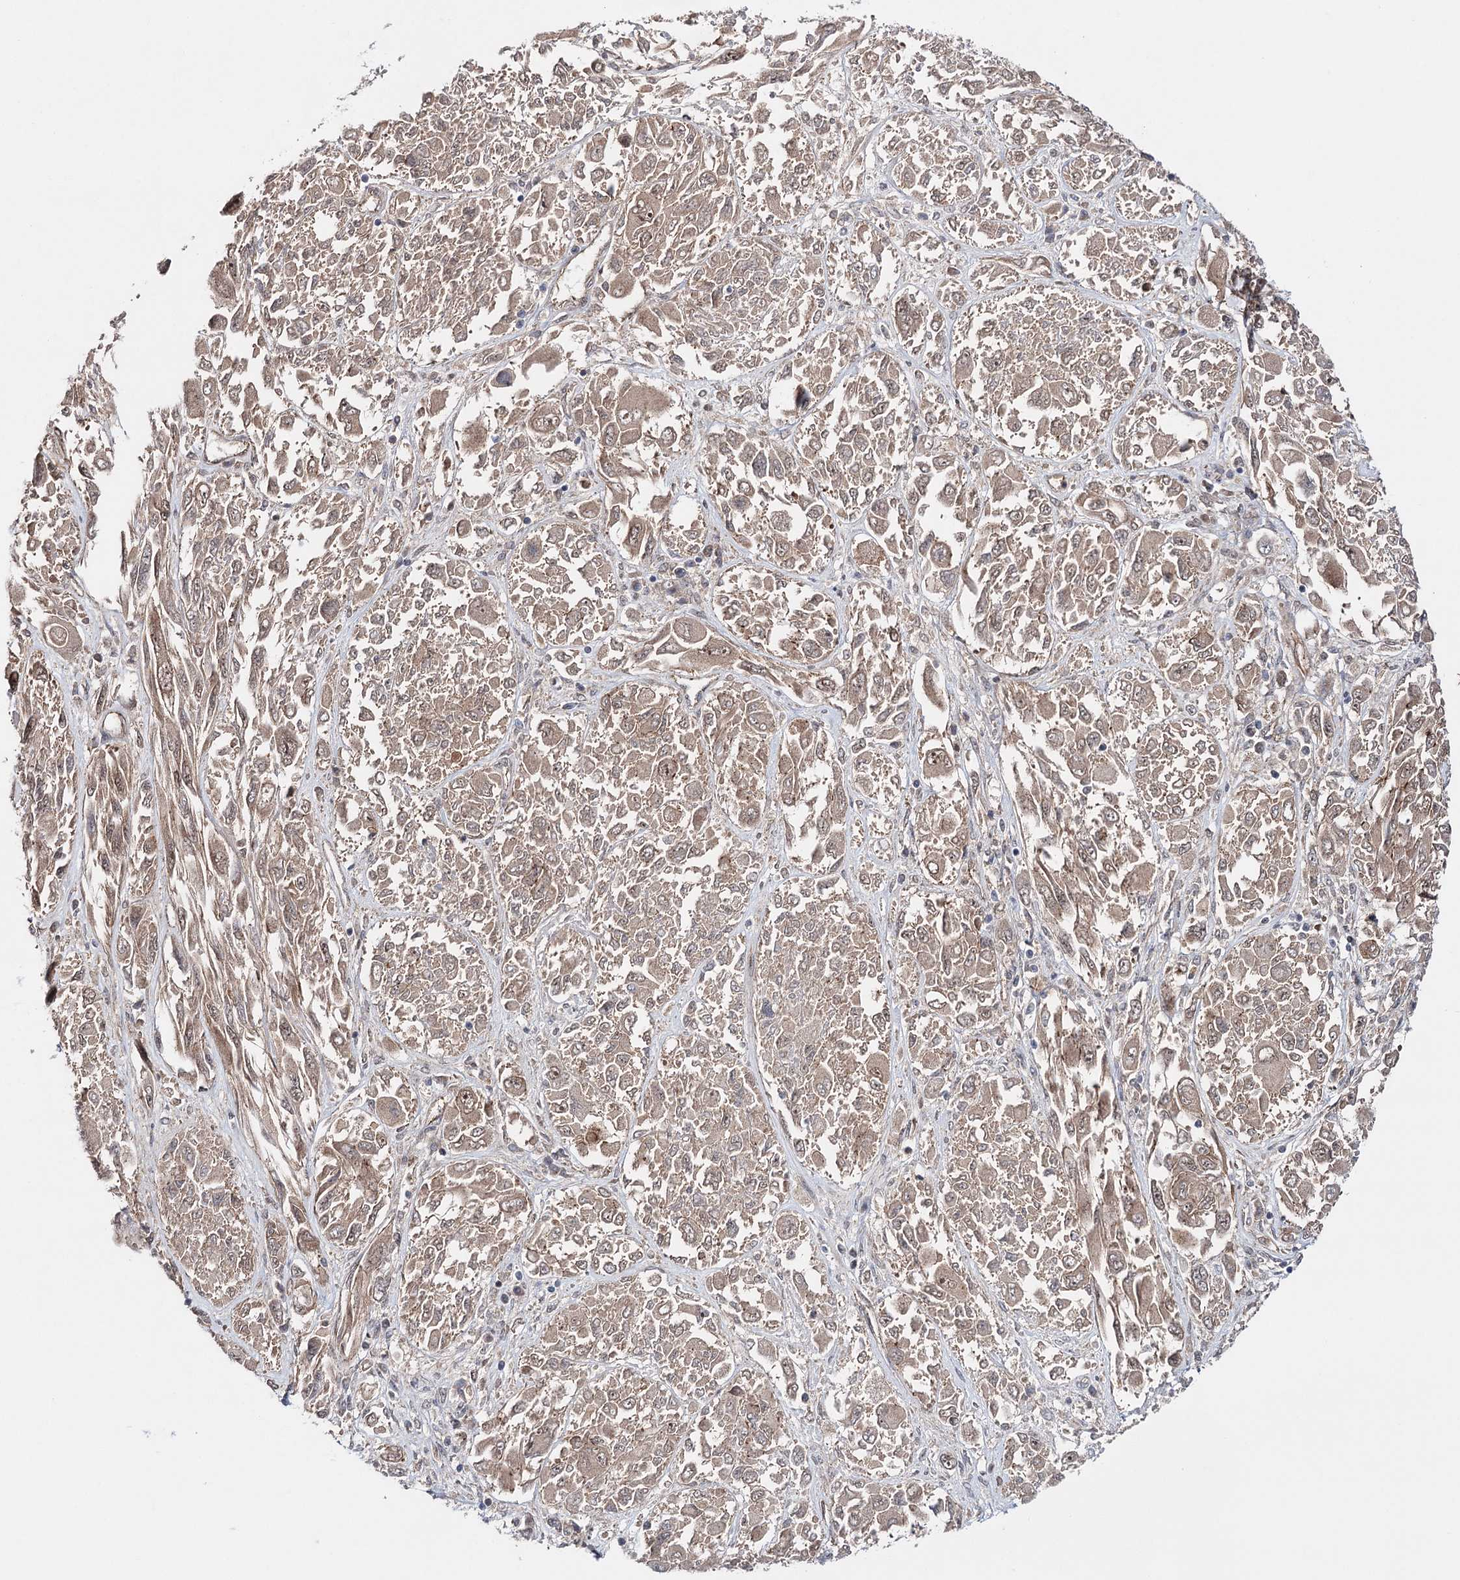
{"staining": {"intensity": "weak", "quantity": ">75%", "location": "cytoplasmic/membranous"}, "tissue": "melanoma", "cell_type": "Tumor cells", "image_type": "cancer", "snomed": [{"axis": "morphology", "description": "Malignant melanoma, NOS"}, {"axis": "topography", "description": "Skin"}], "caption": "Immunohistochemistry photomicrograph of human melanoma stained for a protein (brown), which displays low levels of weak cytoplasmic/membranous positivity in approximately >75% of tumor cells.", "gene": "PKP4", "patient": {"sex": "female", "age": 91}}